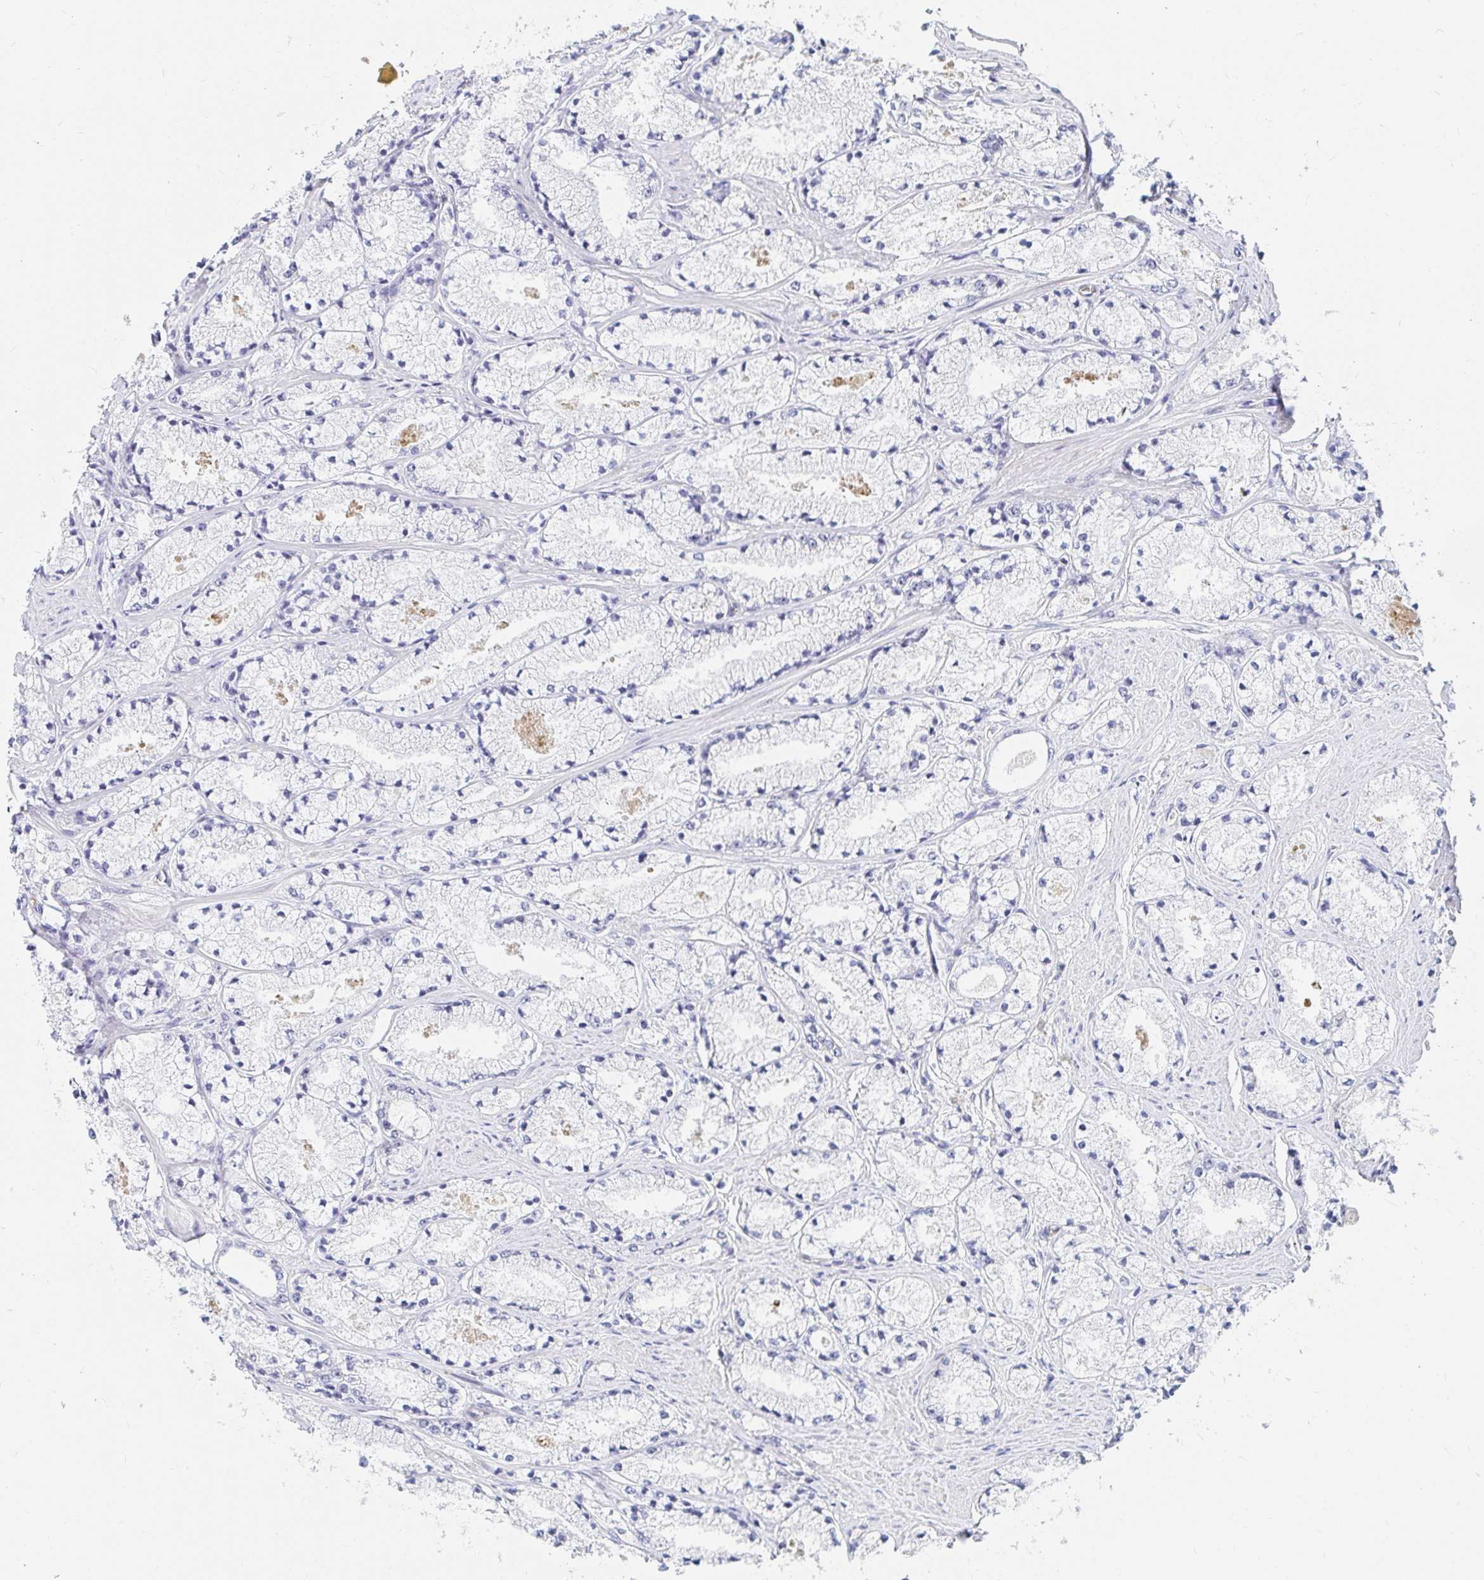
{"staining": {"intensity": "negative", "quantity": "none", "location": "none"}, "tissue": "prostate cancer", "cell_type": "Tumor cells", "image_type": "cancer", "snomed": [{"axis": "morphology", "description": "Adenocarcinoma, High grade"}, {"axis": "topography", "description": "Prostate"}], "caption": "DAB (3,3'-diaminobenzidine) immunohistochemical staining of prostate cancer exhibits no significant staining in tumor cells.", "gene": "COL28A1", "patient": {"sex": "male", "age": 63}}